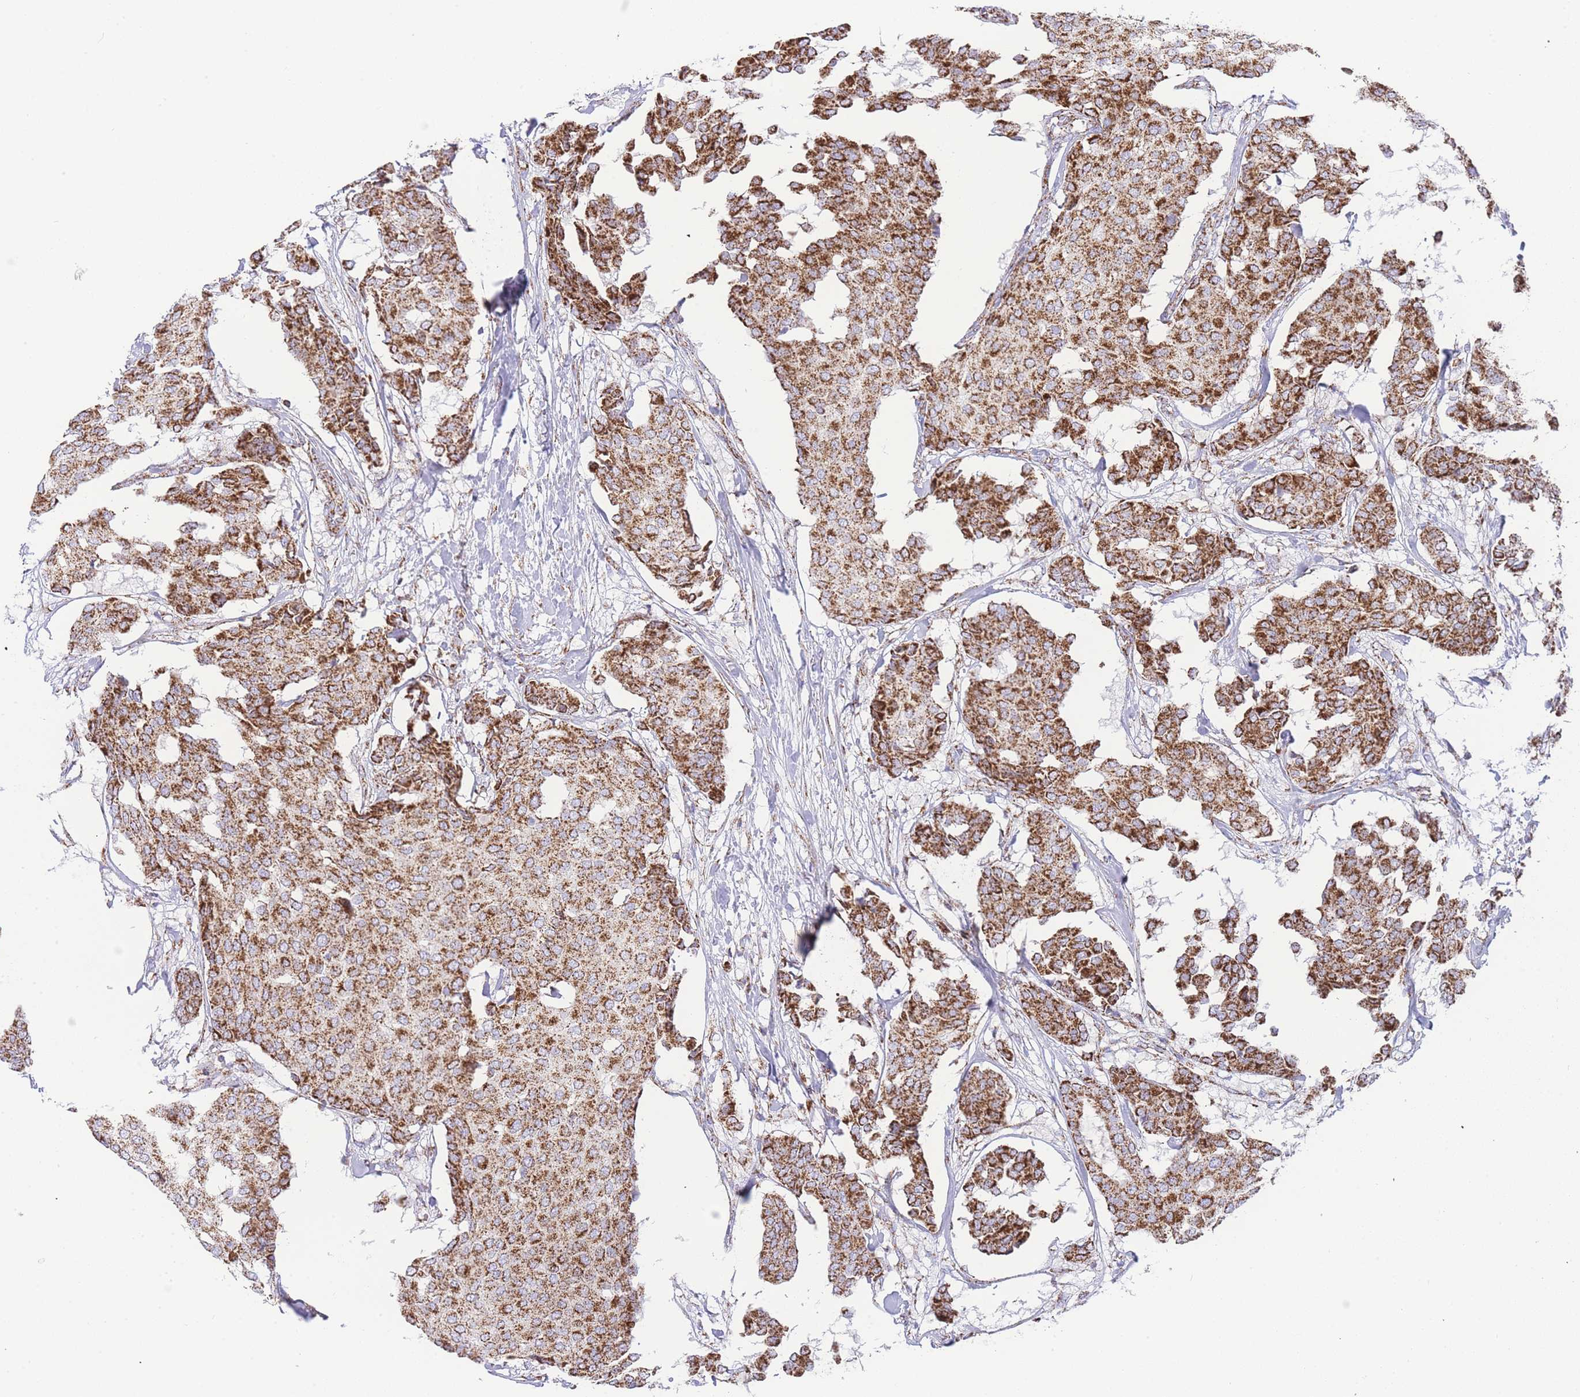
{"staining": {"intensity": "strong", "quantity": ">75%", "location": "cytoplasmic/membranous"}, "tissue": "breast cancer", "cell_type": "Tumor cells", "image_type": "cancer", "snomed": [{"axis": "morphology", "description": "Duct carcinoma"}, {"axis": "topography", "description": "Breast"}], "caption": "Strong cytoplasmic/membranous positivity for a protein is seen in approximately >75% of tumor cells of breast intraductal carcinoma using immunohistochemistry.", "gene": "GSTM1", "patient": {"sex": "female", "age": 75}}